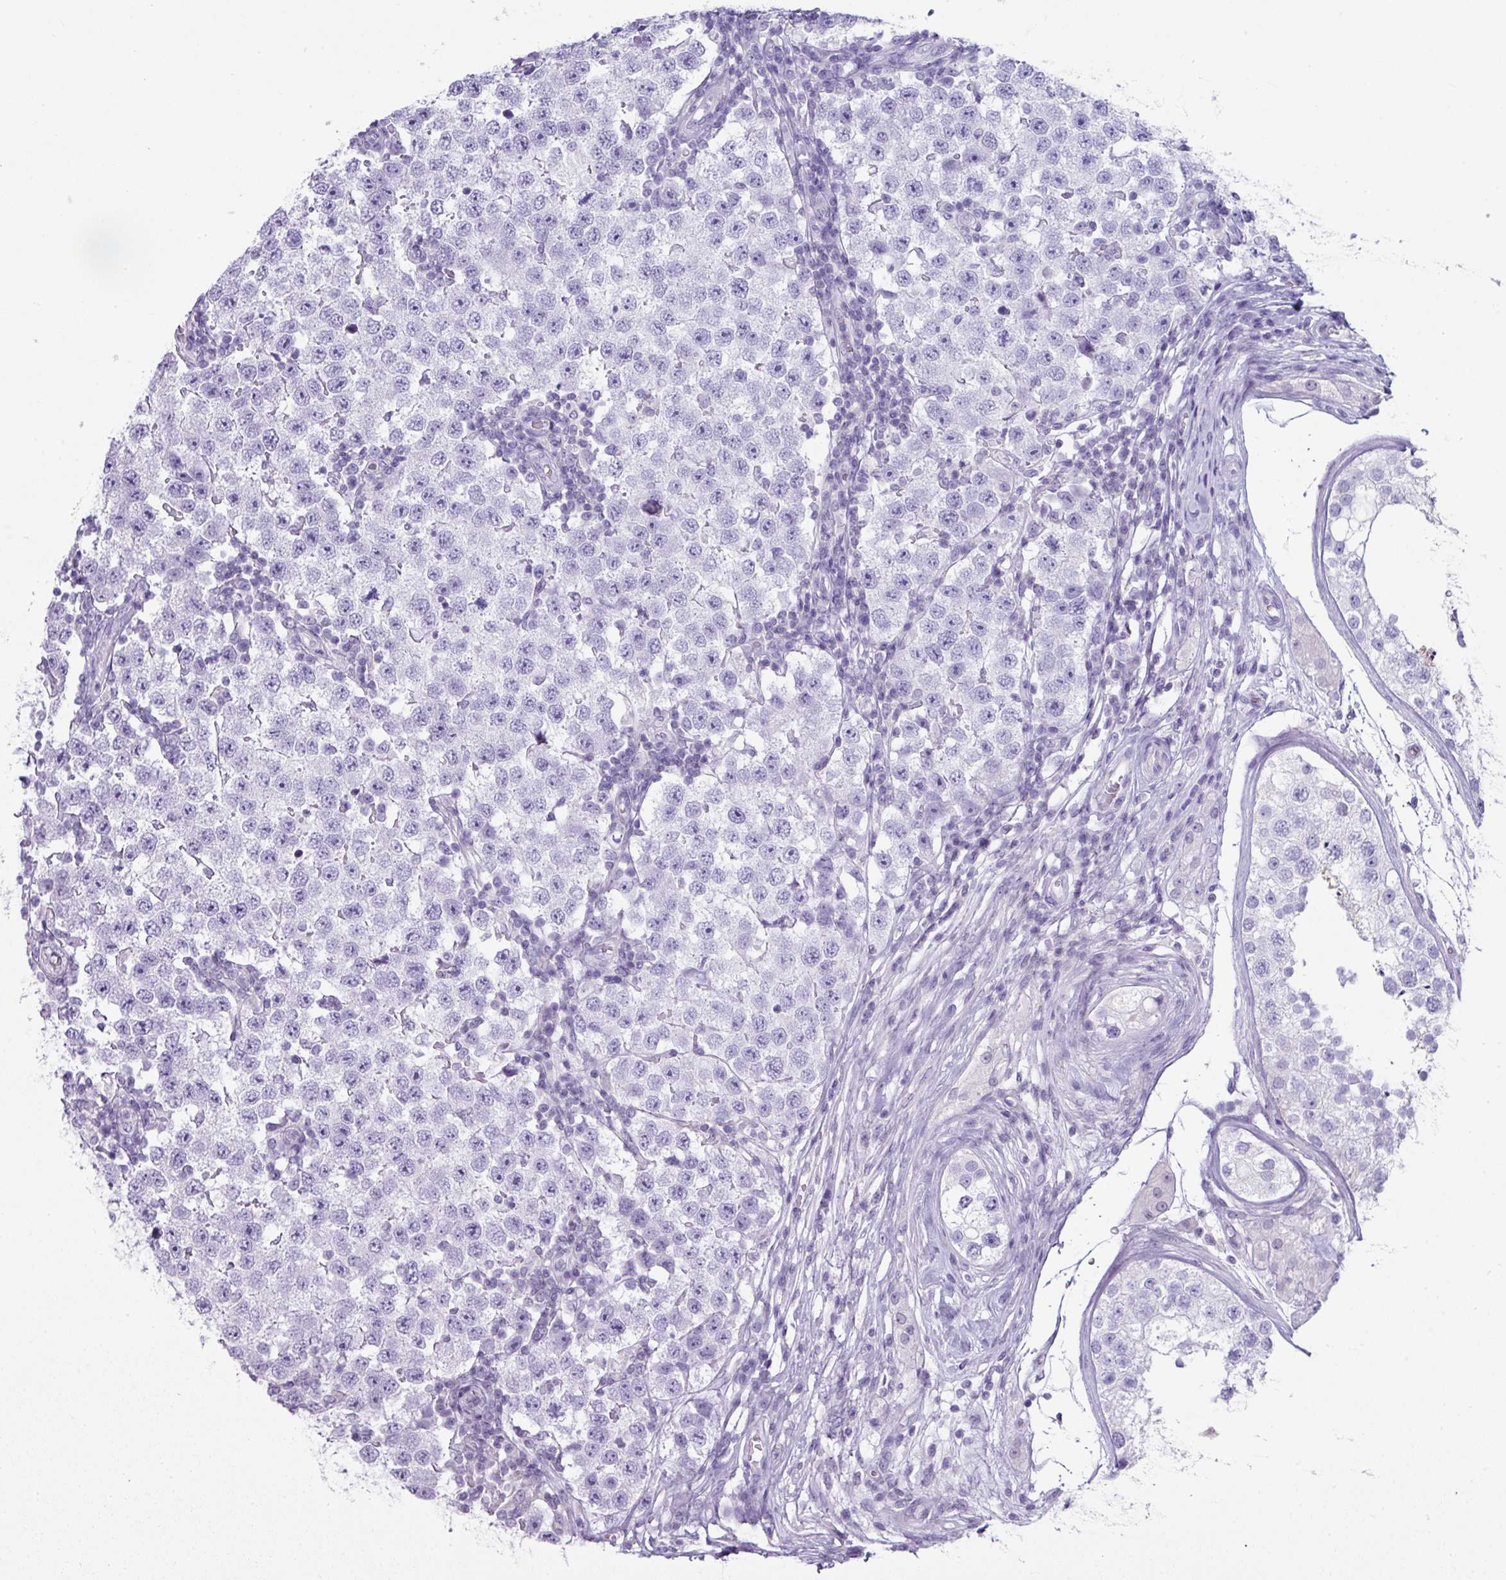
{"staining": {"intensity": "negative", "quantity": "none", "location": "none"}, "tissue": "testis cancer", "cell_type": "Tumor cells", "image_type": "cancer", "snomed": [{"axis": "morphology", "description": "Seminoma, NOS"}, {"axis": "topography", "description": "Testis"}], "caption": "Testis seminoma was stained to show a protein in brown. There is no significant staining in tumor cells. (DAB (3,3'-diaminobenzidine) immunohistochemistry with hematoxylin counter stain).", "gene": "STAT5A", "patient": {"sex": "male", "age": 34}}